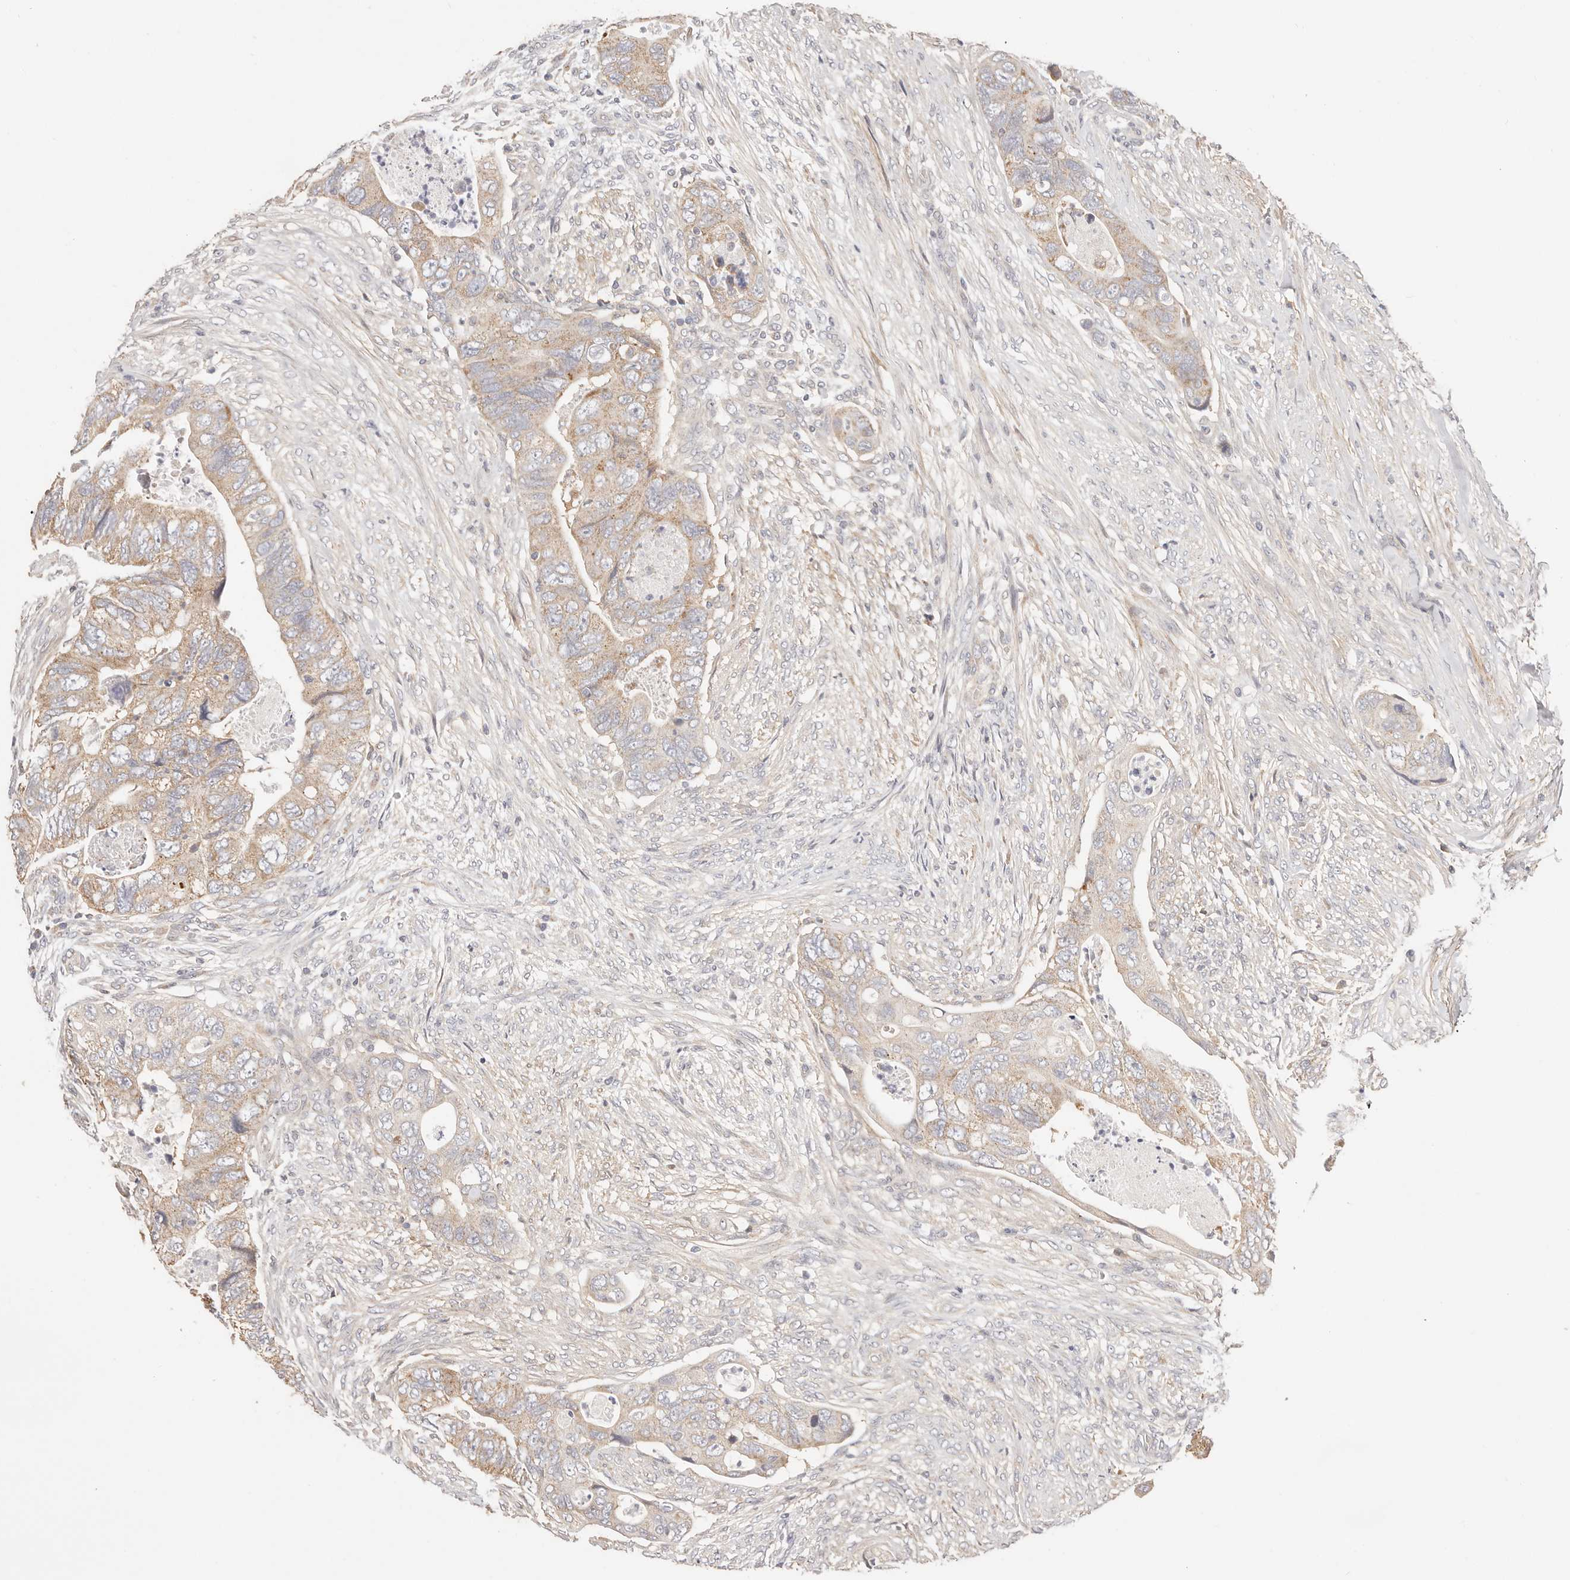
{"staining": {"intensity": "moderate", "quantity": ">75%", "location": "cytoplasmic/membranous"}, "tissue": "colorectal cancer", "cell_type": "Tumor cells", "image_type": "cancer", "snomed": [{"axis": "morphology", "description": "Adenocarcinoma, NOS"}, {"axis": "topography", "description": "Rectum"}], "caption": "Immunohistochemistry (IHC) of human colorectal adenocarcinoma shows medium levels of moderate cytoplasmic/membranous expression in approximately >75% of tumor cells.", "gene": "KCMF1", "patient": {"sex": "male", "age": 63}}